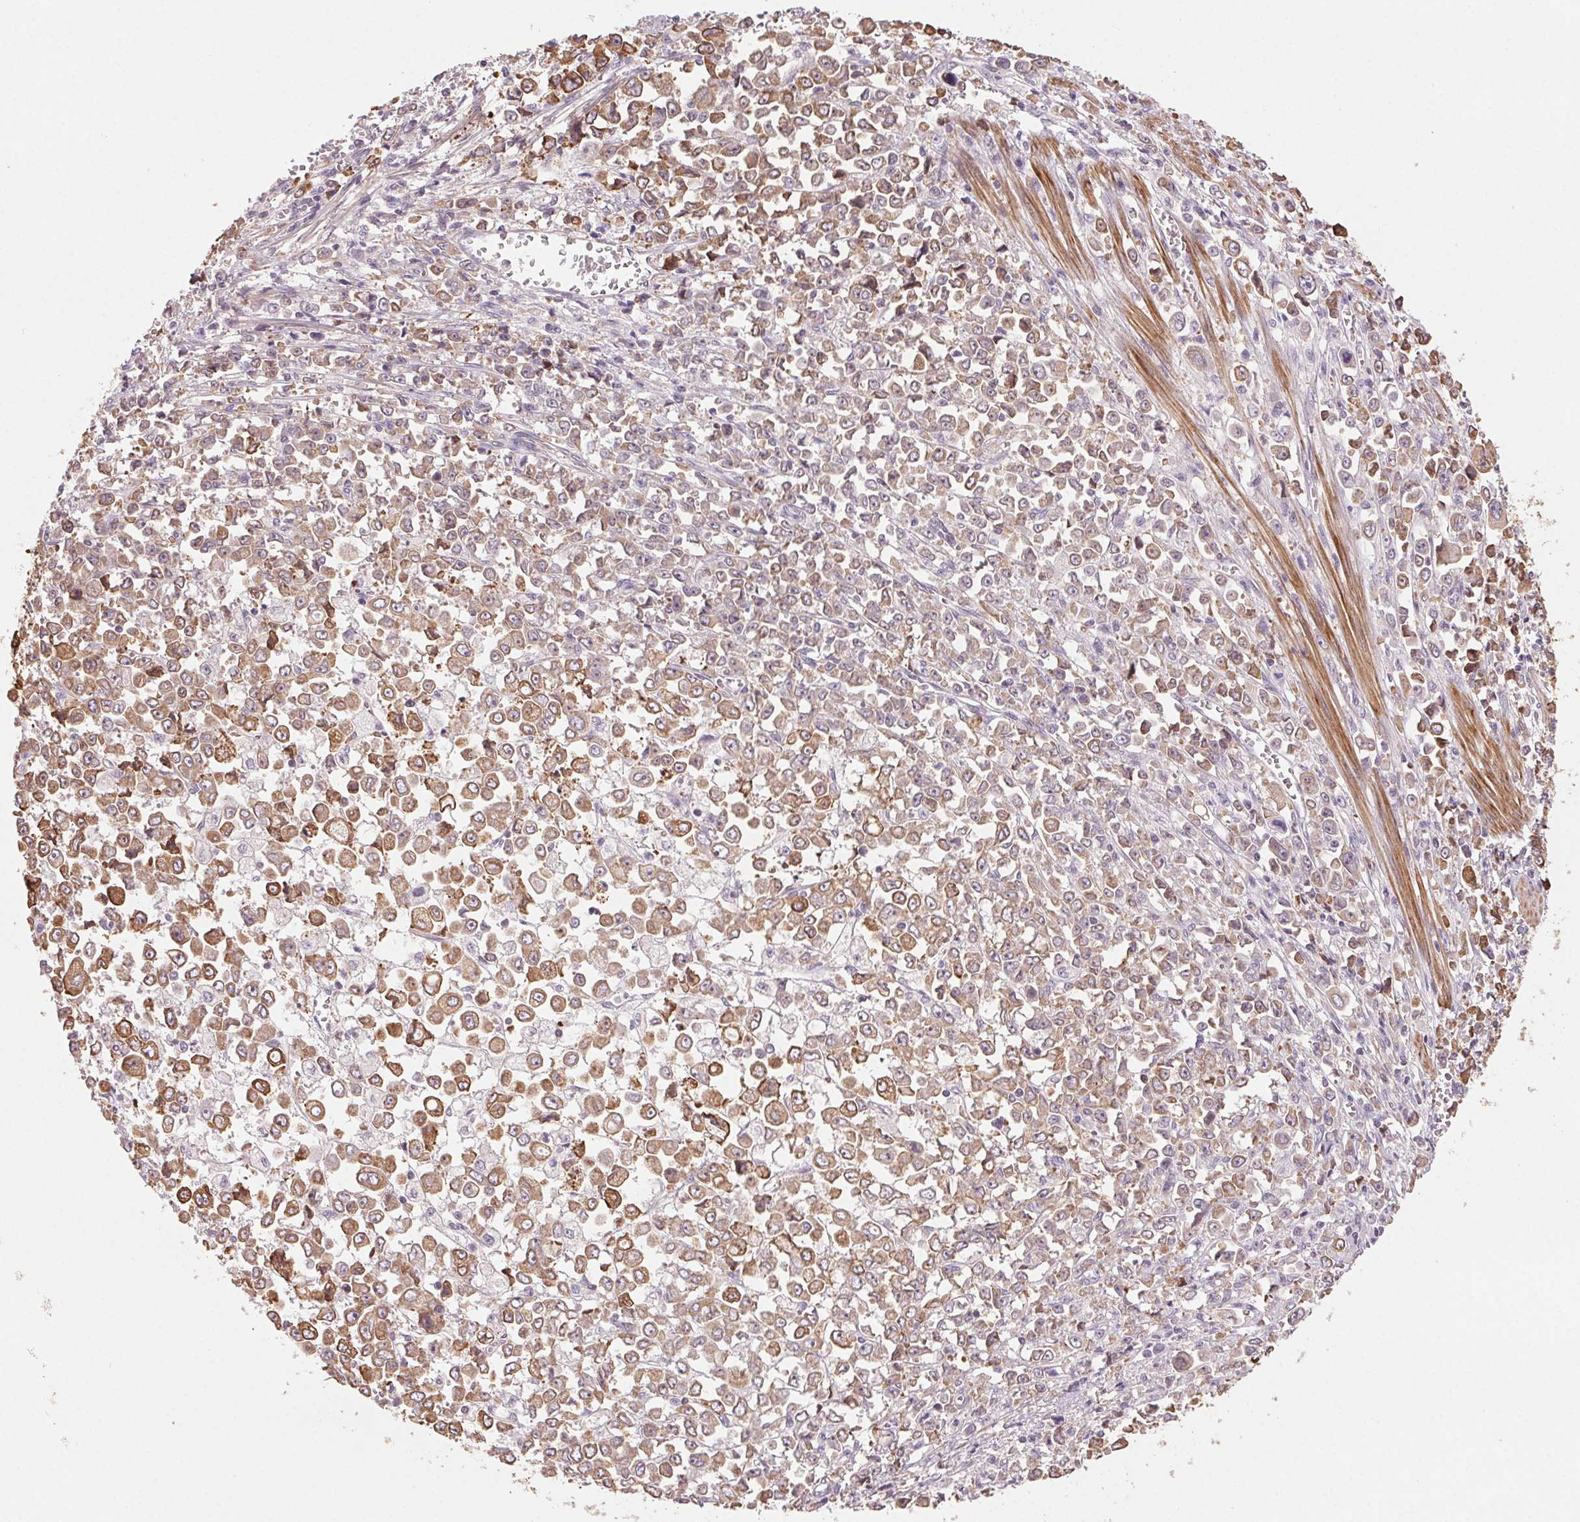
{"staining": {"intensity": "moderate", "quantity": ">75%", "location": "cytoplasmic/membranous"}, "tissue": "stomach cancer", "cell_type": "Tumor cells", "image_type": "cancer", "snomed": [{"axis": "morphology", "description": "Adenocarcinoma, NOS"}, {"axis": "topography", "description": "Stomach, upper"}], "caption": "A micrograph of adenocarcinoma (stomach) stained for a protein demonstrates moderate cytoplasmic/membranous brown staining in tumor cells. (IHC, brightfield microscopy, high magnification).", "gene": "HHLA2", "patient": {"sex": "male", "age": 70}}